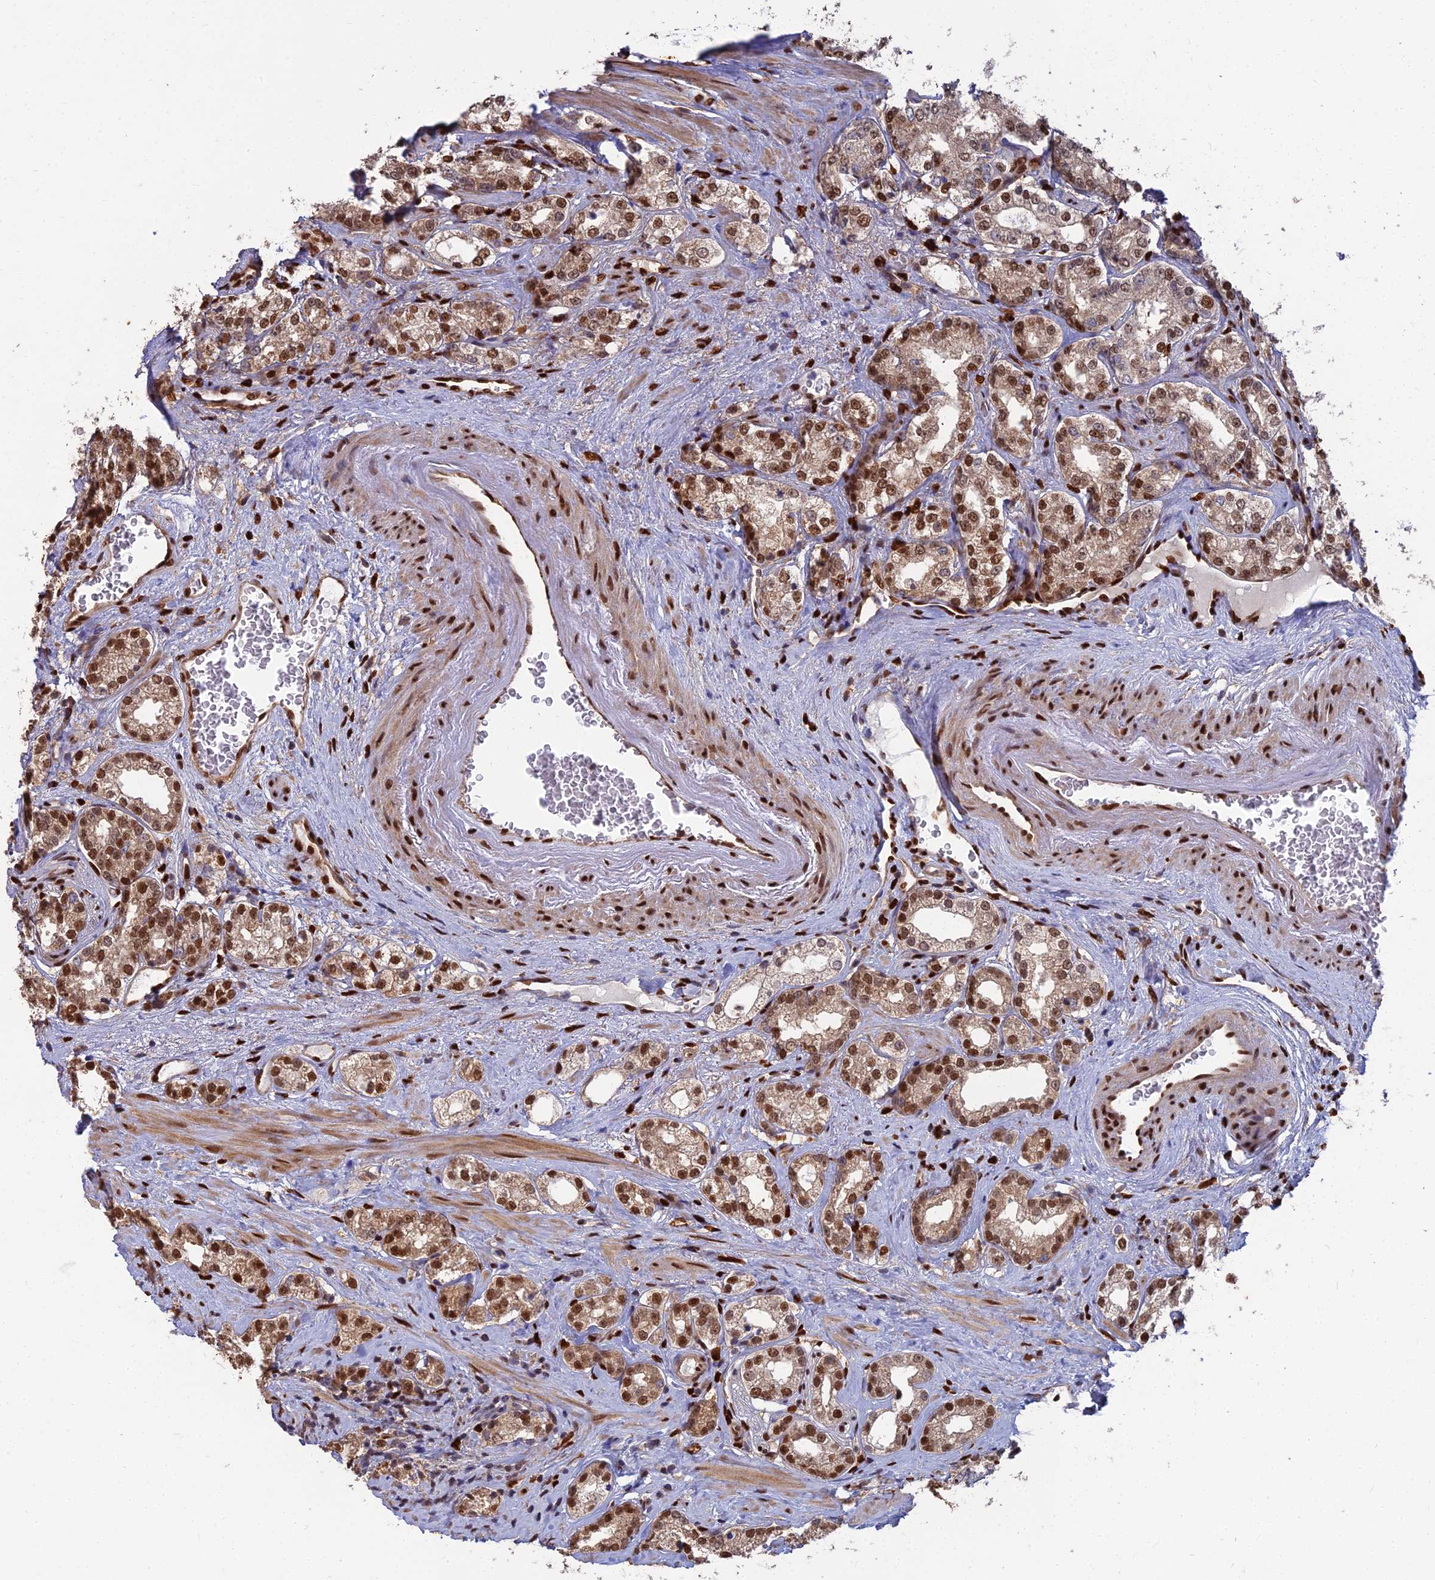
{"staining": {"intensity": "moderate", "quantity": ">75%", "location": "cytoplasmic/membranous,nuclear"}, "tissue": "prostate cancer", "cell_type": "Tumor cells", "image_type": "cancer", "snomed": [{"axis": "morphology", "description": "Normal tissue, NOS"}, {"axis": "morphology", "description": "Adenocarcinoma, High grade"}, {"axis": "topography", "description": "Prostate"}], "caption": "Tumor cells exhibit moderate cytoplasmic/membranous and nuclear expression in approximately >75% of cells in prostate cancer (high-grade adenocarcinoma).", "gene": "DNPEP", "patient": {"sex": "male", "age": 83}}